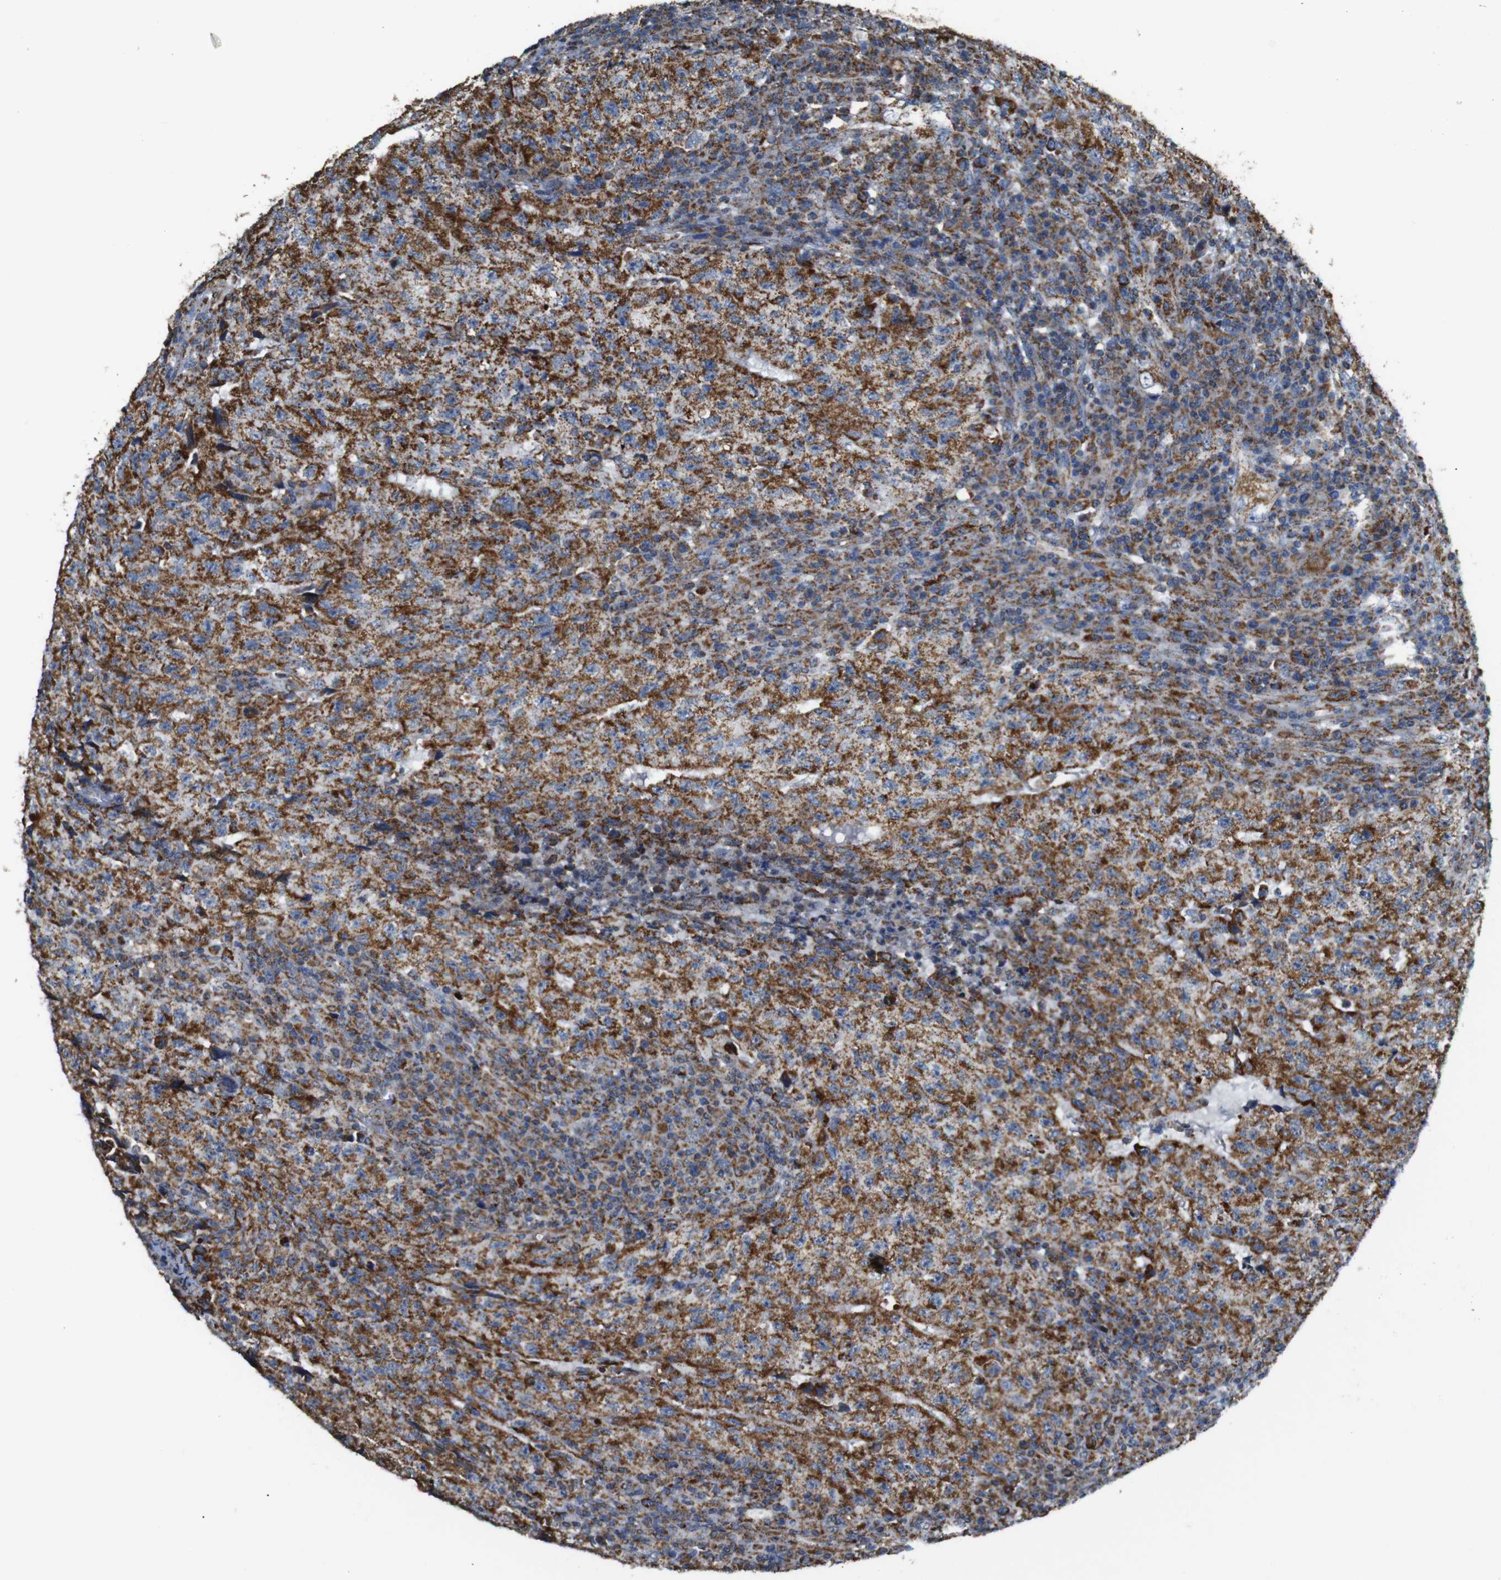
{"staining": {"intensity": "moderate", "quantity": ">75%", "location": "cytoplasmic/membranous"}, "tissue": "testis cancer", "cell_type": "Tumor cells", "image_type": "cancer", "snomed": [{"axis": "morphology", "description": "Necrosis, NOS"}, {"axis": "morphology", "description": "Carcinoma, Embryonal, NOS"}, {"axis": "topography", "description": "Testis"}], "caption": "Testis embryonal carcinoma stained with IHC shows moderate cytoplasmic/membranous positivity in about >75% of tumor cells.", "gene": "NR3C2", "patient": {"sex": "male", "age": 19}}